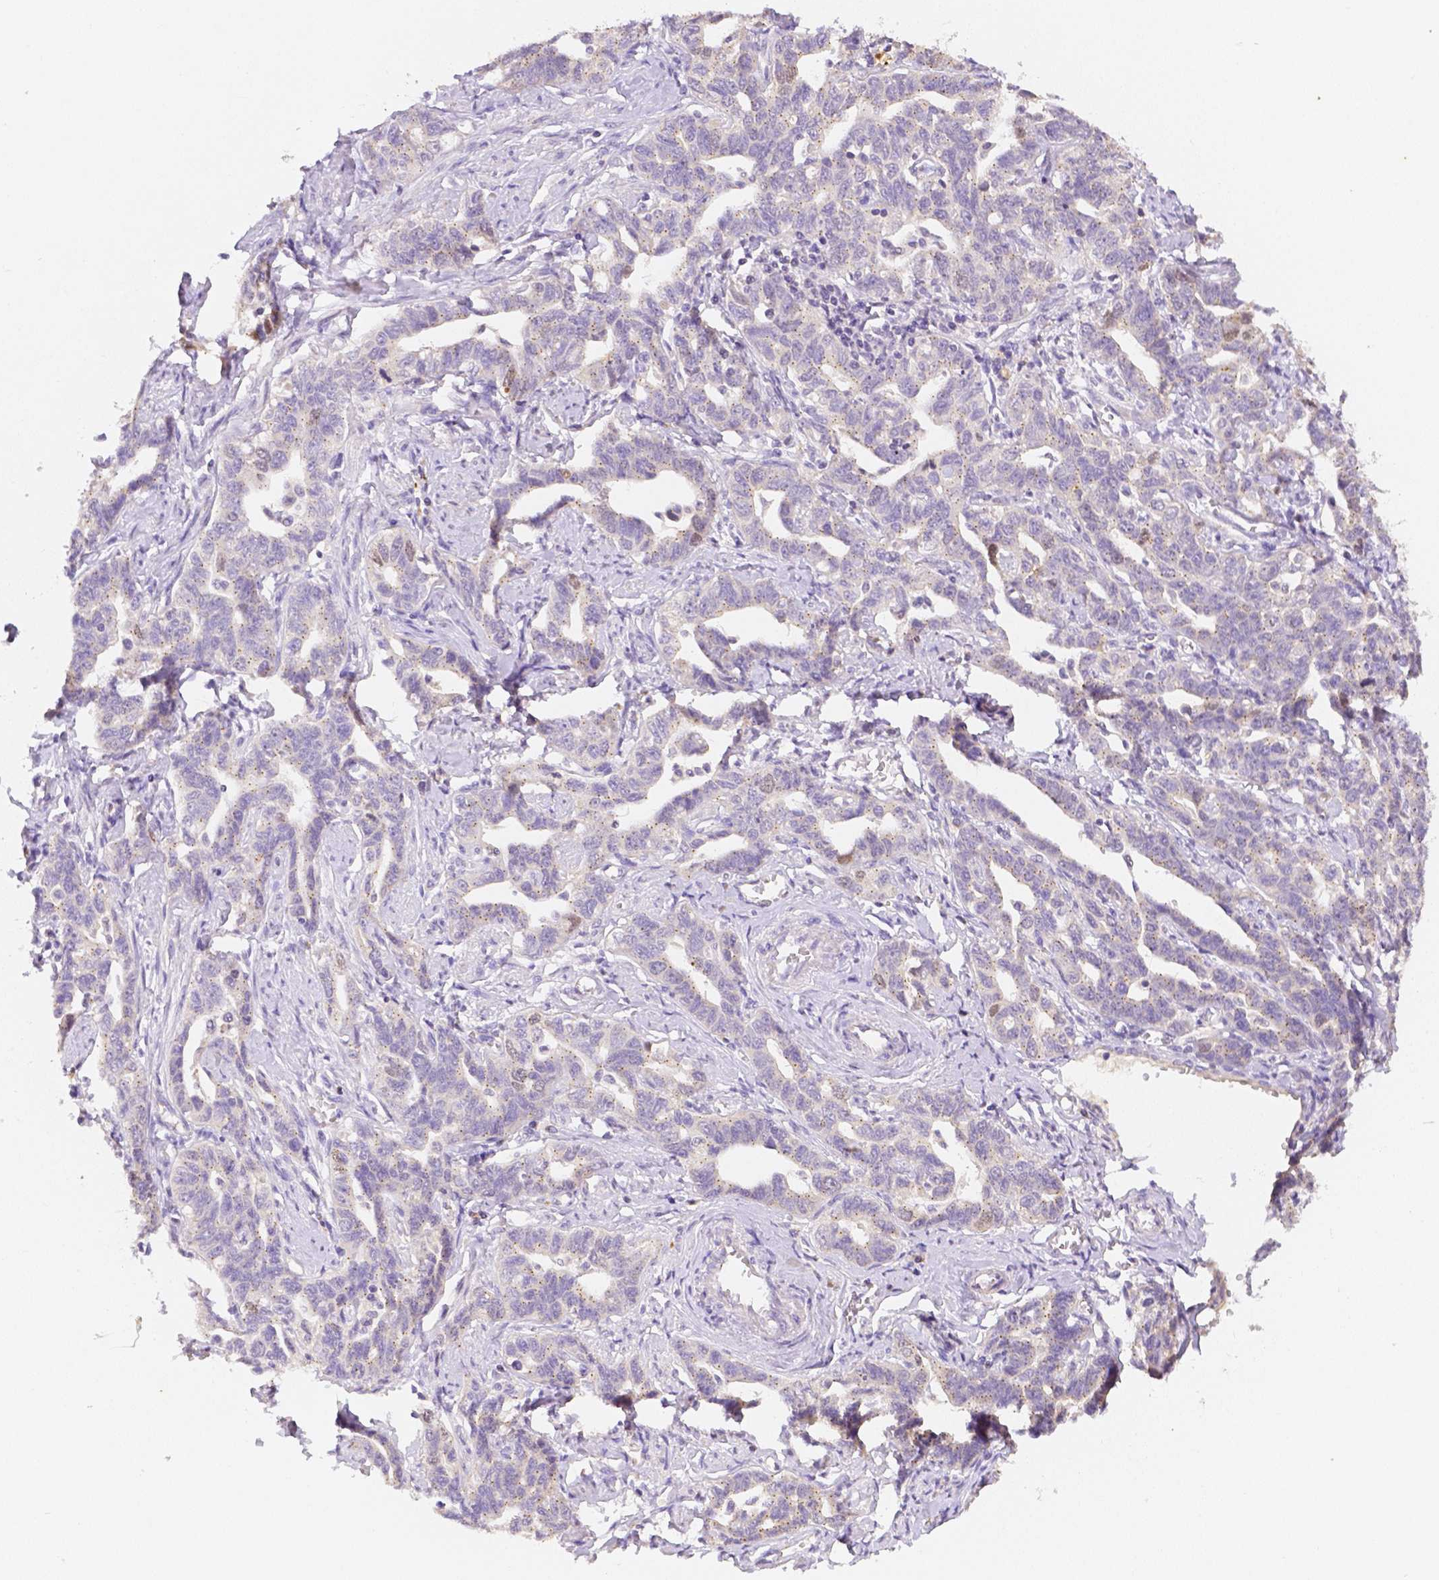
{"staining": {"intensity": "negative", "quantity": "none", "location": "none"}, "tissue": "ovarian cancer", "cell_type": "Tumor cells", "image_type": "cancer", "snomed": [{"axis": "morphology", "description": "Cystadenocarcinoma, serous, NOS"}, {"axis": "topography", "description": "Ovary"}], "caption": "Tumor cells are negative for protein expression in human ovarian cancer.", "gene": "C10orf67", "patient": {"sex": "female", "age": 69}}